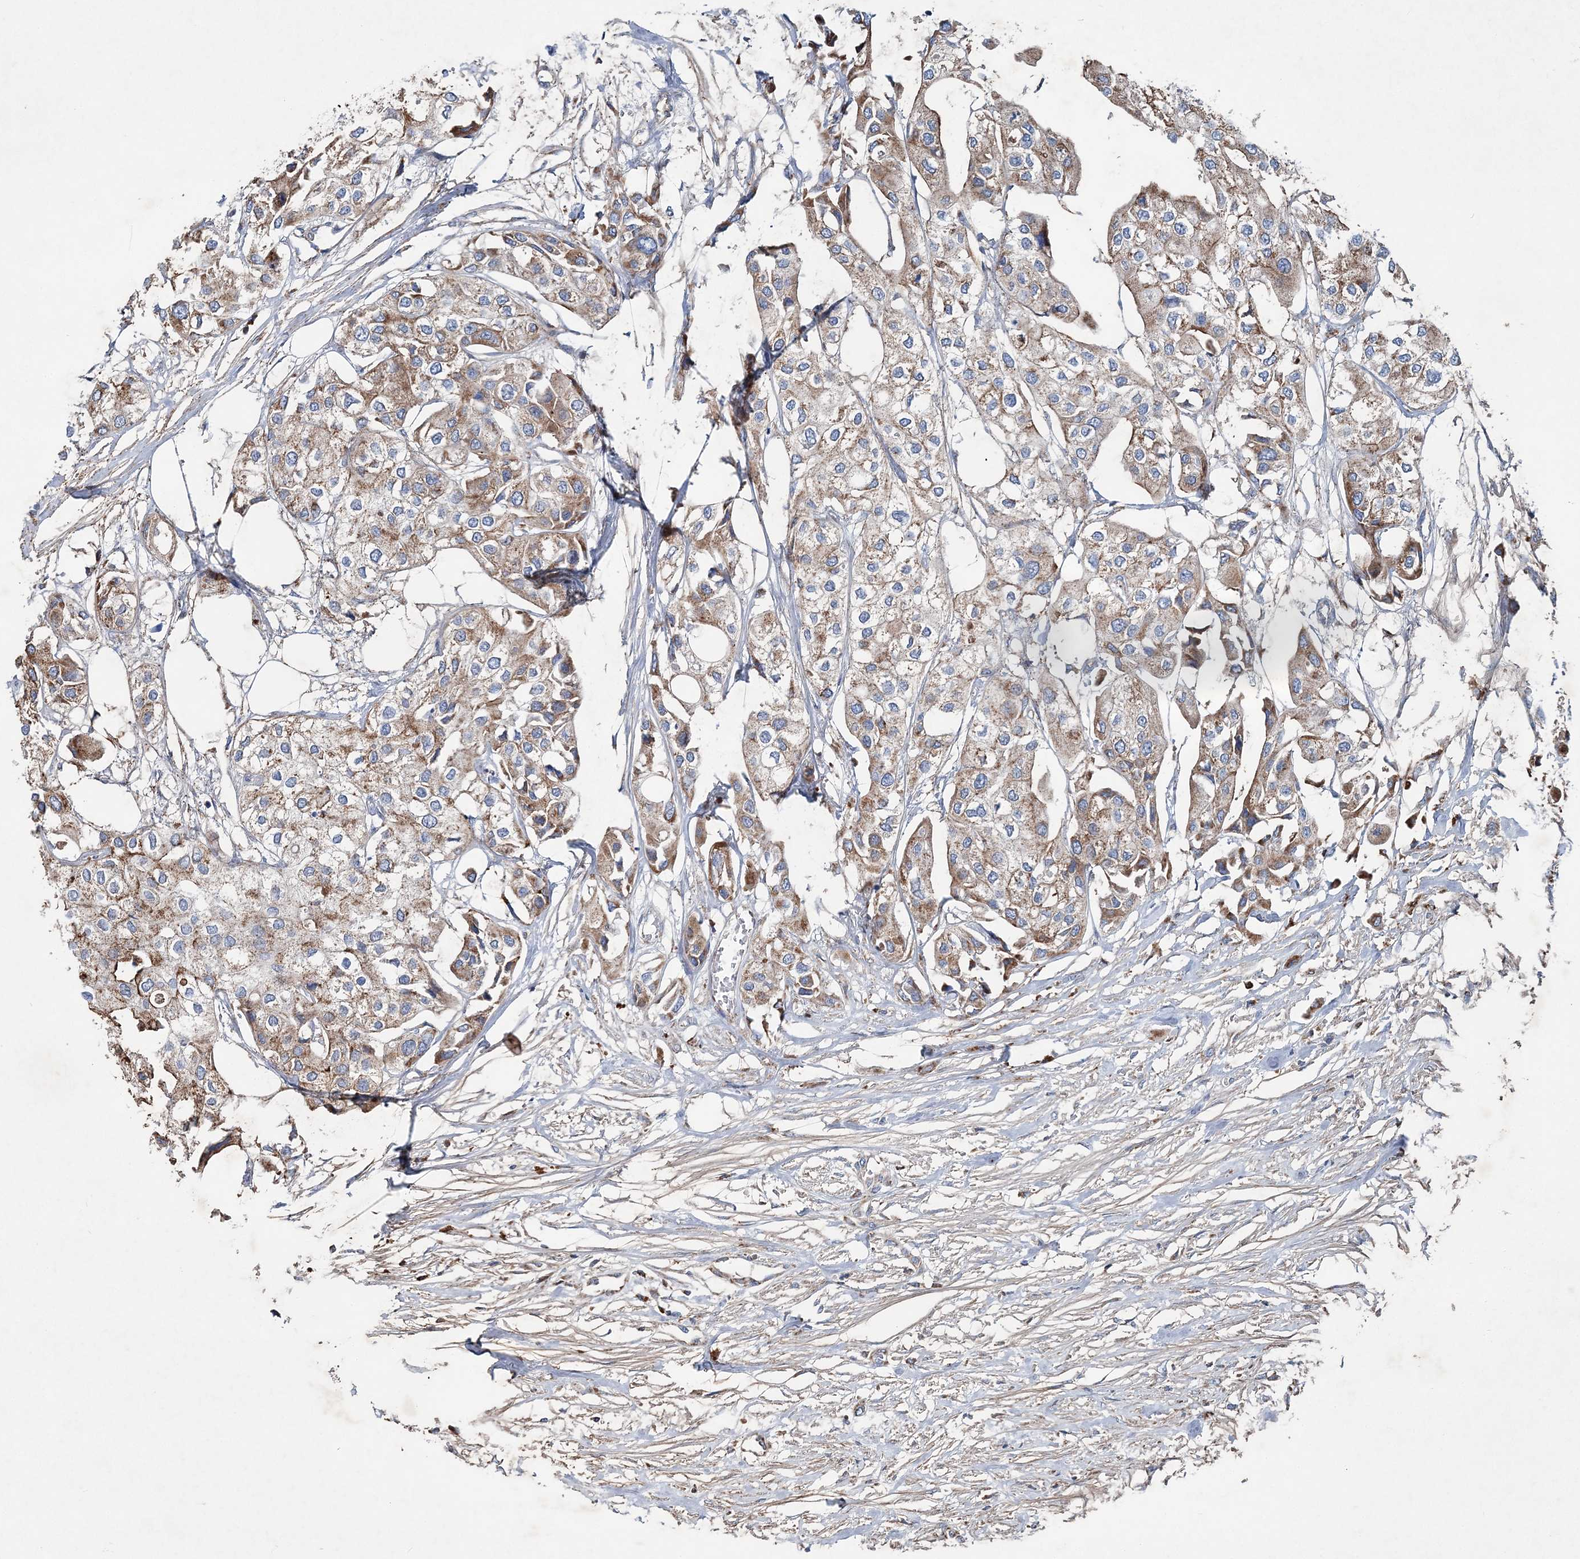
{"staining": {"intensity": "moderate", "quantity": "25%-75%", "location": "cytoplasmic/membranous"}, "tissue": "urothelial cancer", "cell_type": "Tumor cells", "image_type": "cancer", "snomed": [{"axis": "morphology", "description": "Urothelial carcinoma, High grade"}, {"axis": "topography", "description": "Urinary bladder"}], "caption": "Human urothelial cancer stained with a protein marker shows moderate staining in tumor cells.", "gene": "SPAG16", "patient": {"sex": "male", "age": 64}}